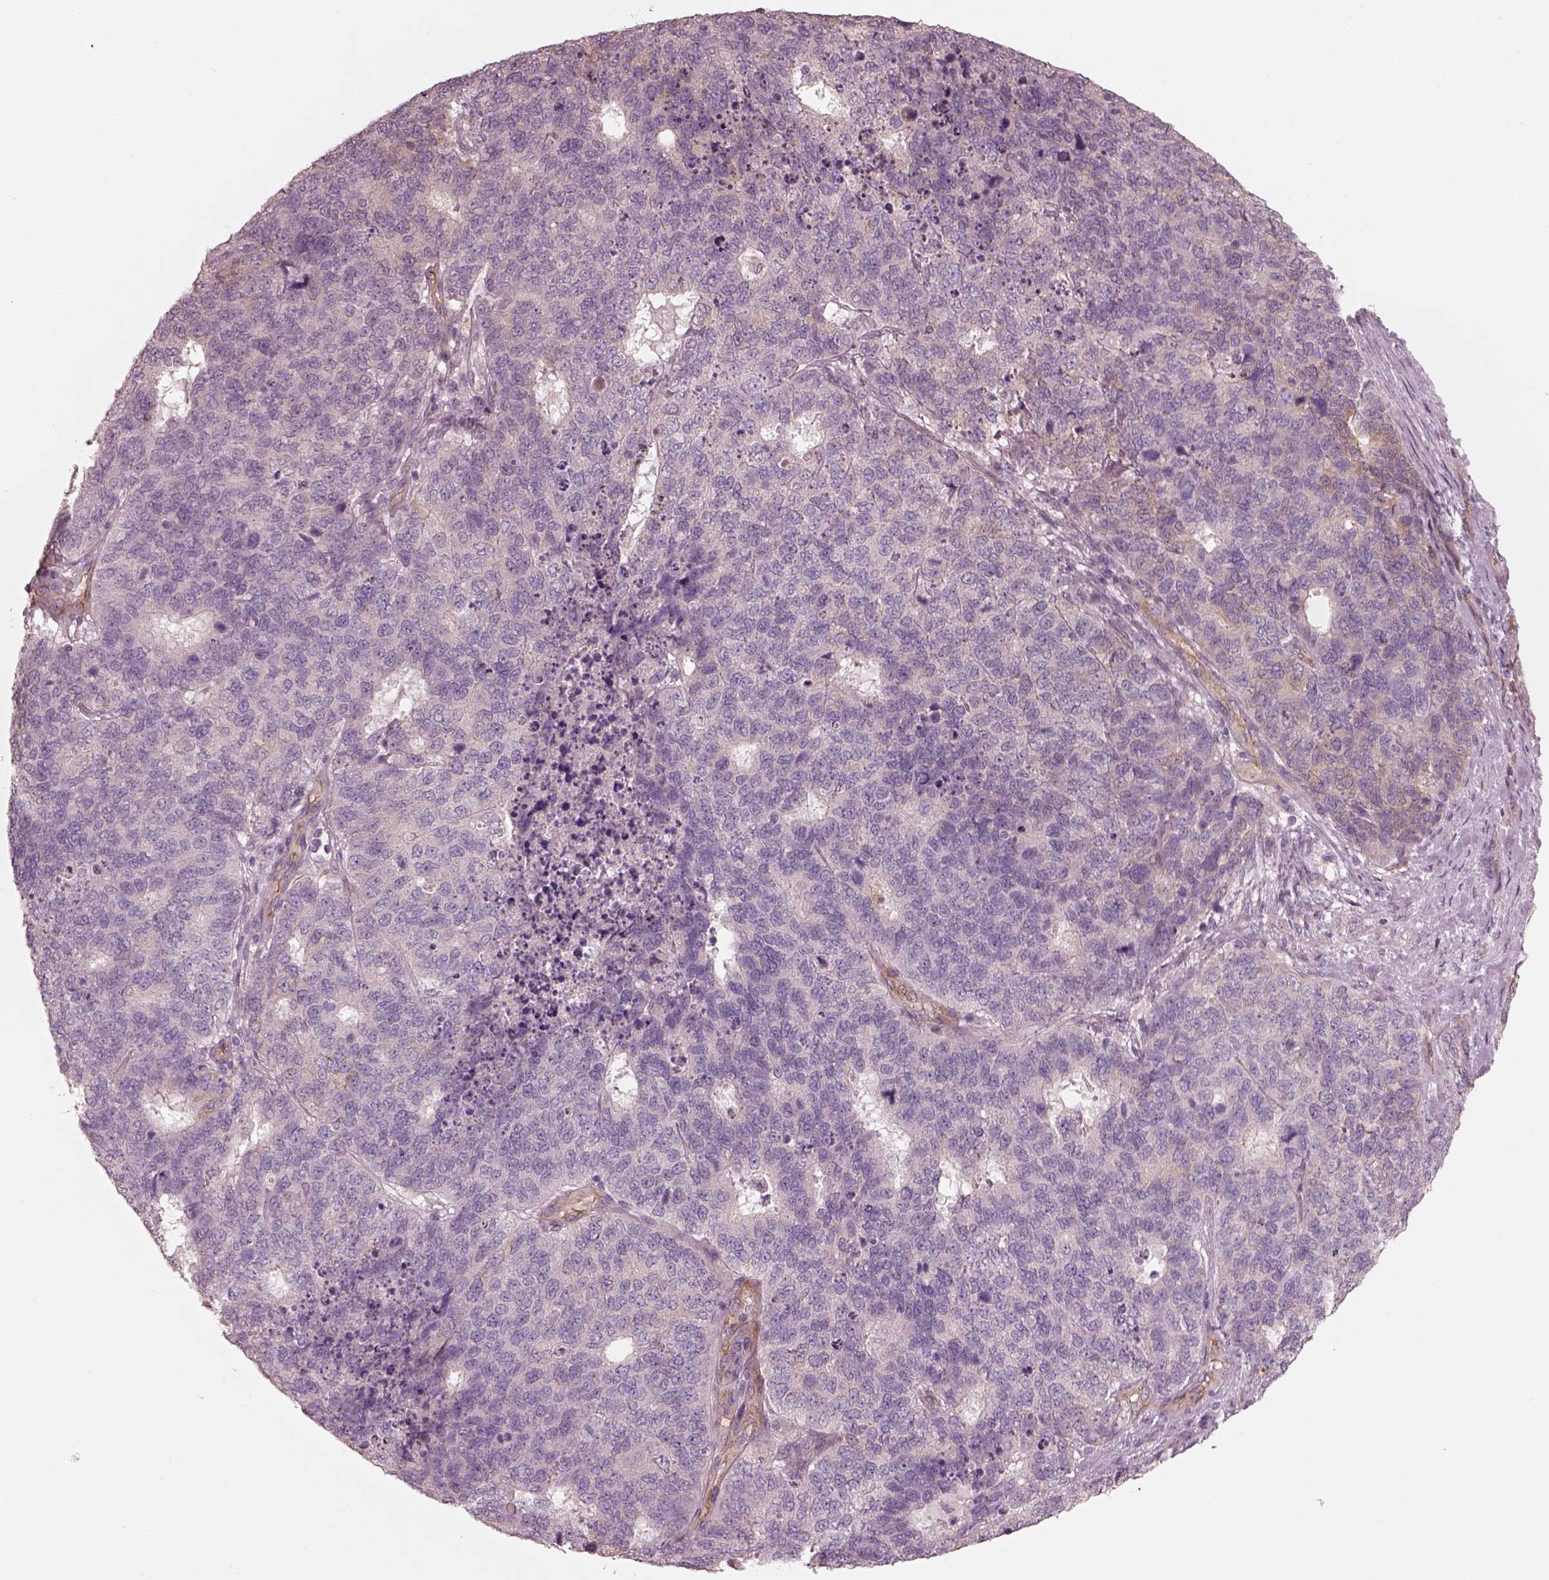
{"staining": {"intensity": "negative", "quantity": "none", "location": "none"}, "tissue": "cervical cancer", "cell_type": "Tumor cells", "image_type": "cancer", "snomed": [{"axis": "morphology", "description": "Squamous cell carcinoma, NOS"}, {"axis": "topography", "description": "Cervix"}], "caption": "Tumor cells show no significant protein positivity in cervical cancer.", "gene": "CRYM", "patient": {"sex": "female", "age": 63}}